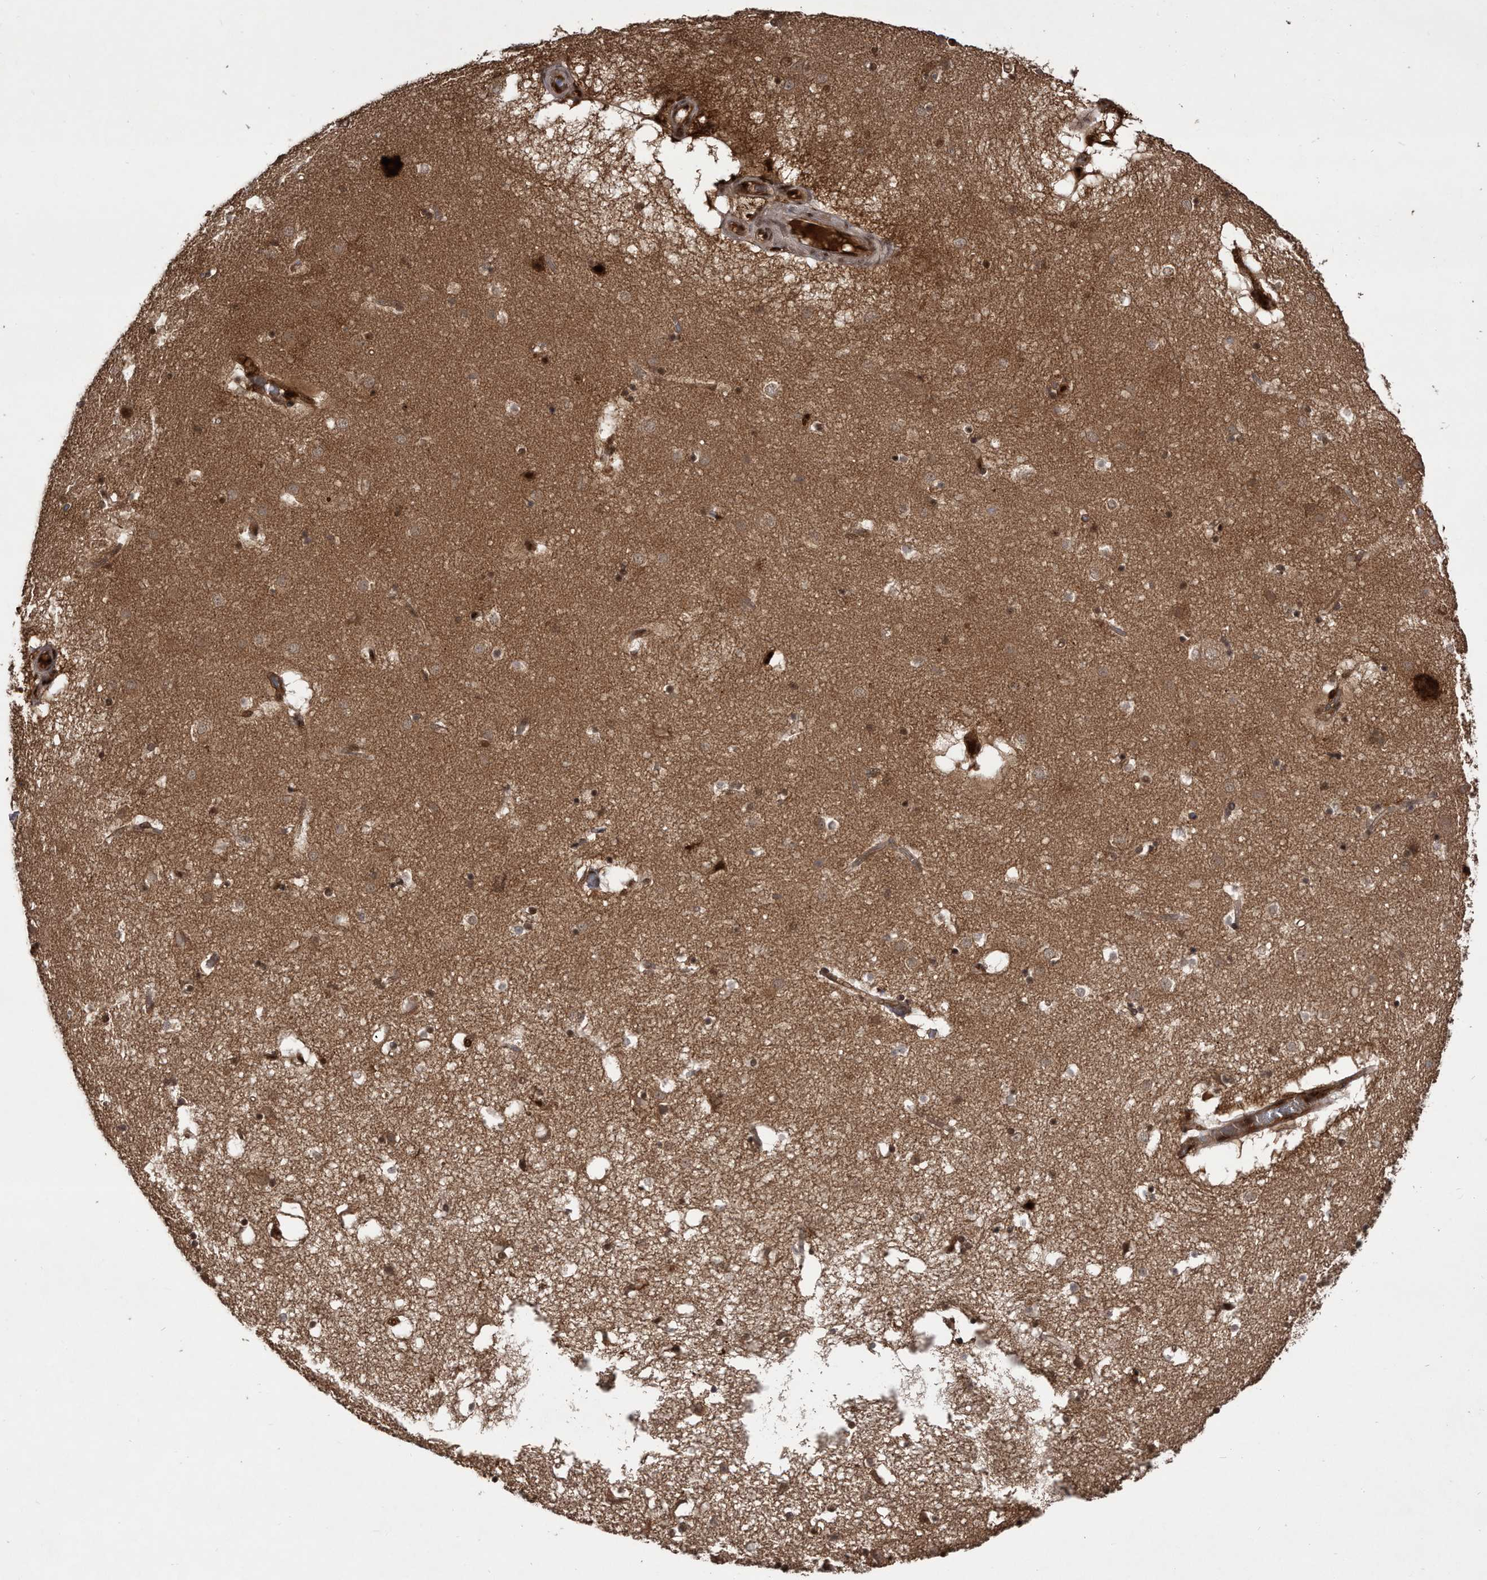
{"staining": {"intensity": "moderate", "quantity": "25%-75%", "location": "cytoplasmic/membranous,nuclear"}, "tissue": "caudate", "cell_type": "Glial cells", "image_type": "normal", "snomed": [{"axis": "morphology", "description": "Normal tissue, NOS"}, {"axis": "topography", "description": "Lateral ventricle wall"}], "caption": "Normal caudate exhibits moderate cytoplasmic/membranous,nuclear positivity in about 25%-75% of glial cells The protein is stained brown, and the nuclei are stained in blue (DAB IHC with brightfield microscopy, high magnification)..", "gene": "RAD23B", "patient": {"sex": "male", "age": 70}}